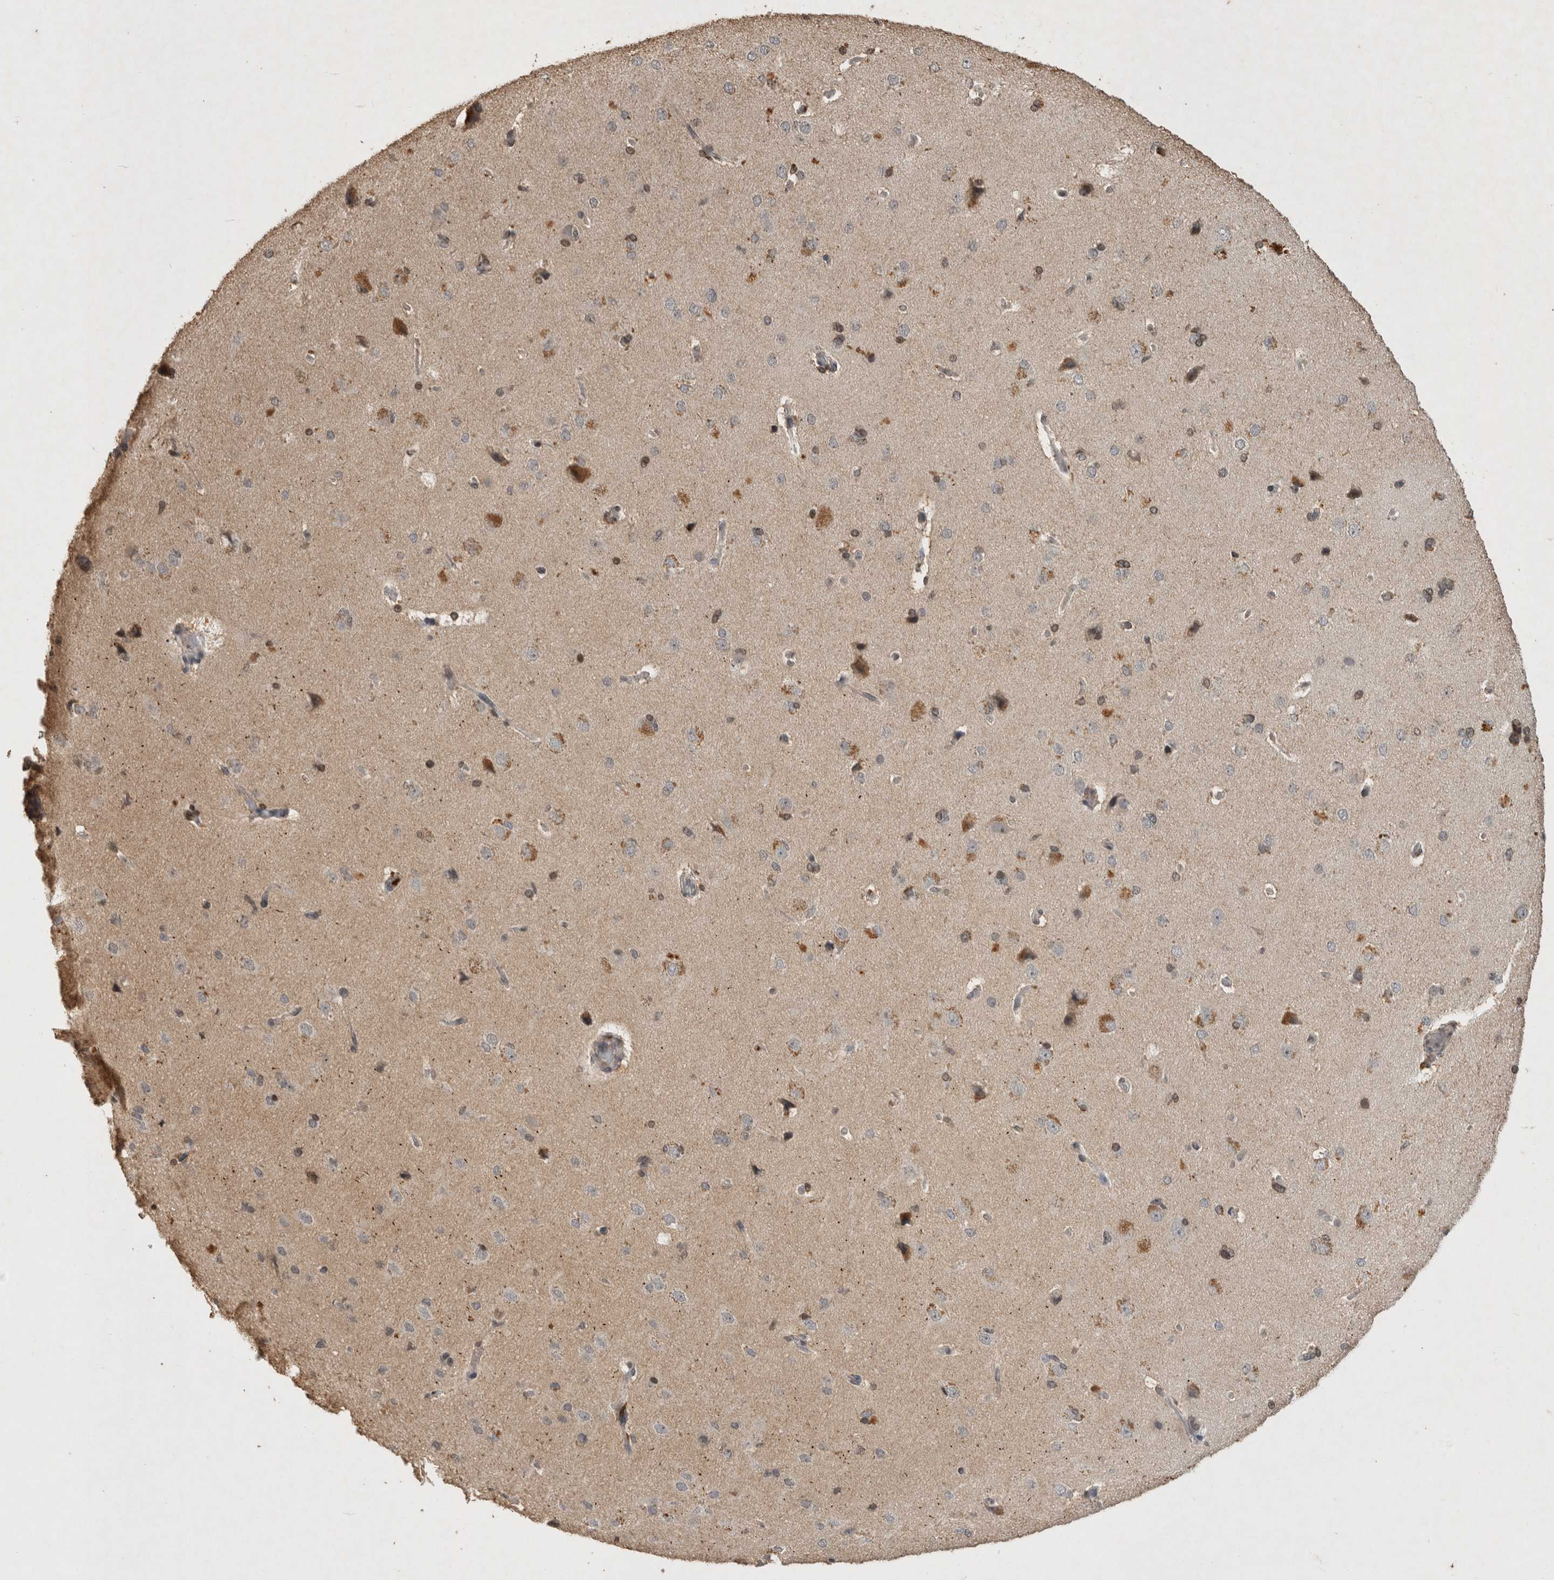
{"staining": {"intensity": "weak", "quantity": ">75%", "location": "nuclear"}, "tissue": "cerebral cortex", "cell_type": "Endothelial cells", "image_type": "normal", "snomed": [{"axis": "morphology", "description": "Normal tissue, NOS"}, {"axis": "topography", "description": "Cerebral cortex"}], "caption": "A histopathology image of cerebral cortex stained for a protein exhibits weak nuclear brown staining in endothelial cells. Using DAB (brown) and hematoxylin (blue) stains, captured at high magnification using brightfield microscopy.", "gene": "HRK", "patient": {"sex": "male", "age": 62}}